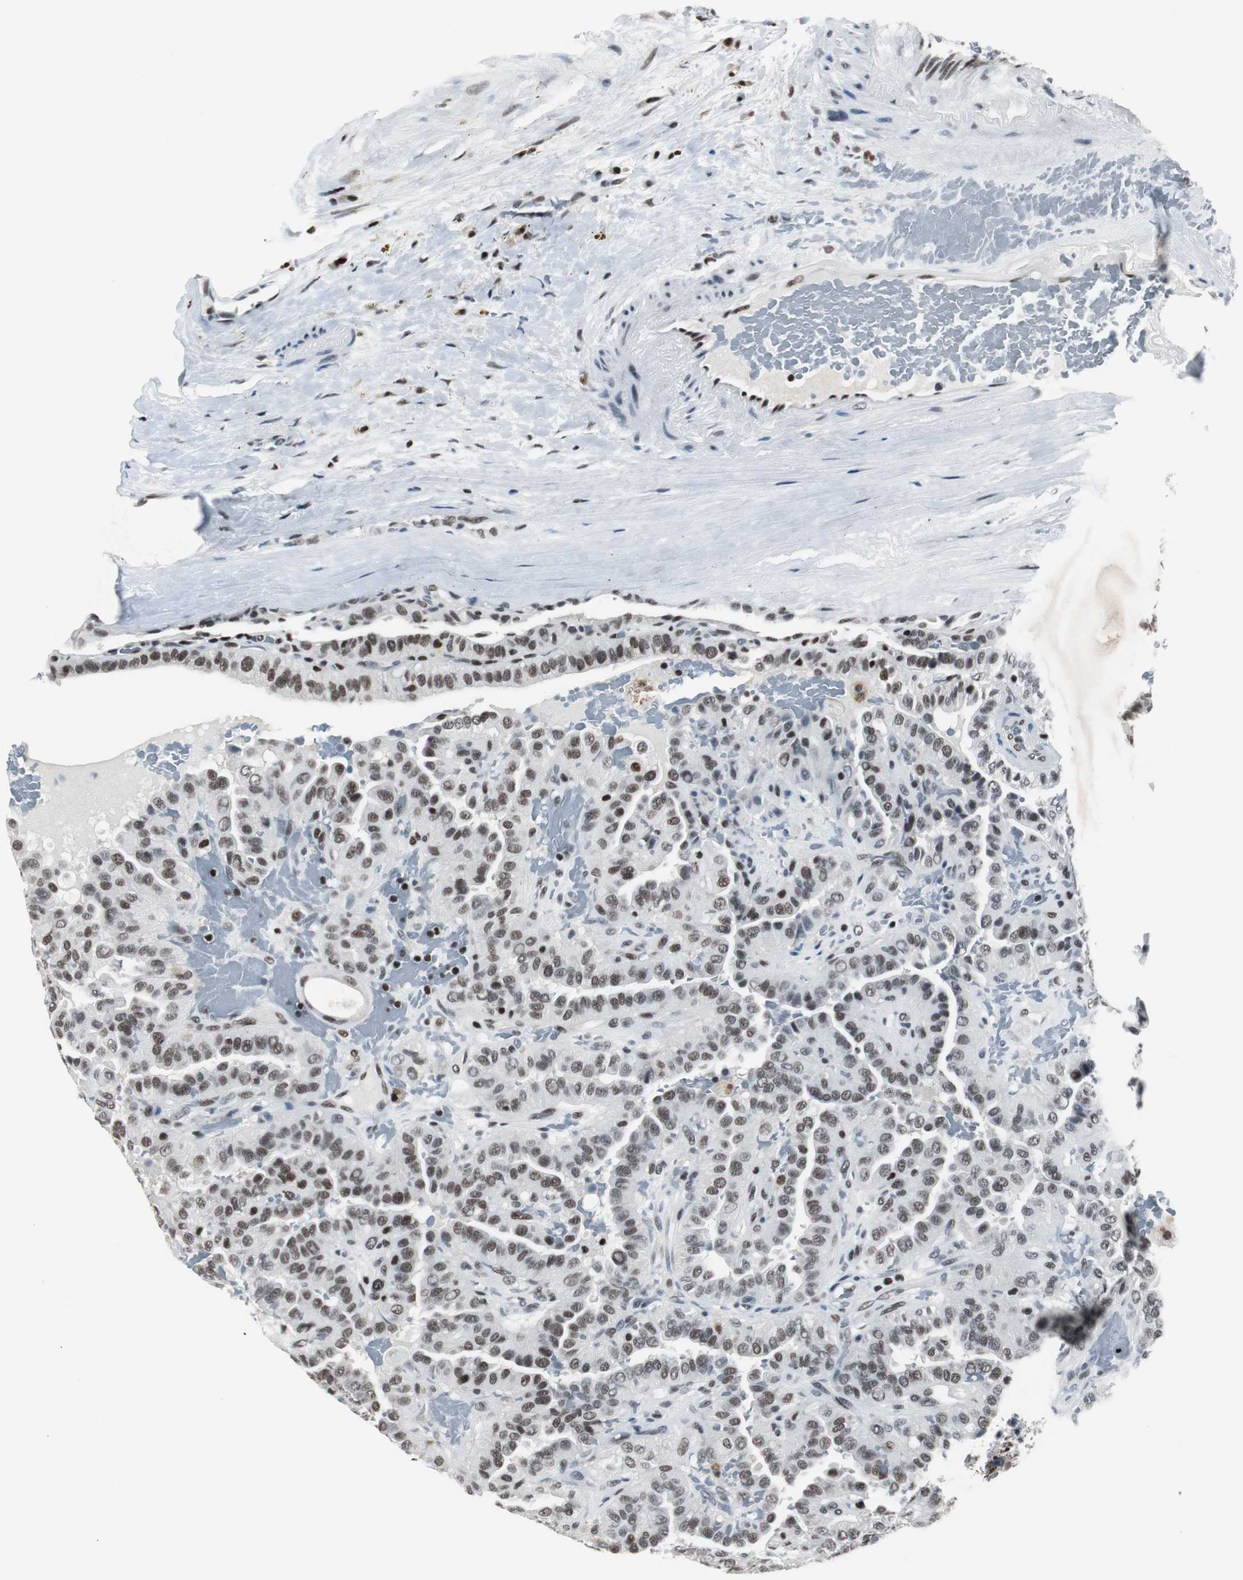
{"staining": {"intensity": "moderate", "quantity": ">75%", "location": "nuclear"}, "tissue": "thyroid cancer", "cell_type": "Tumor cells", "image_type": "cancer", "snomed": [{"axis": "morphology", "description": "Papillary adenocarcinoma, NOS"}, {"axis": "topography", "description": "Thyroid gland"}], "caption": "Protein staining of thyroid papillary adenocarcinoma tissue reveals moderate nuclear positivity in approximately >75% of tumor cells.", "gene": "RAD9A", "patient": {"sex": "male", "age": 77}}